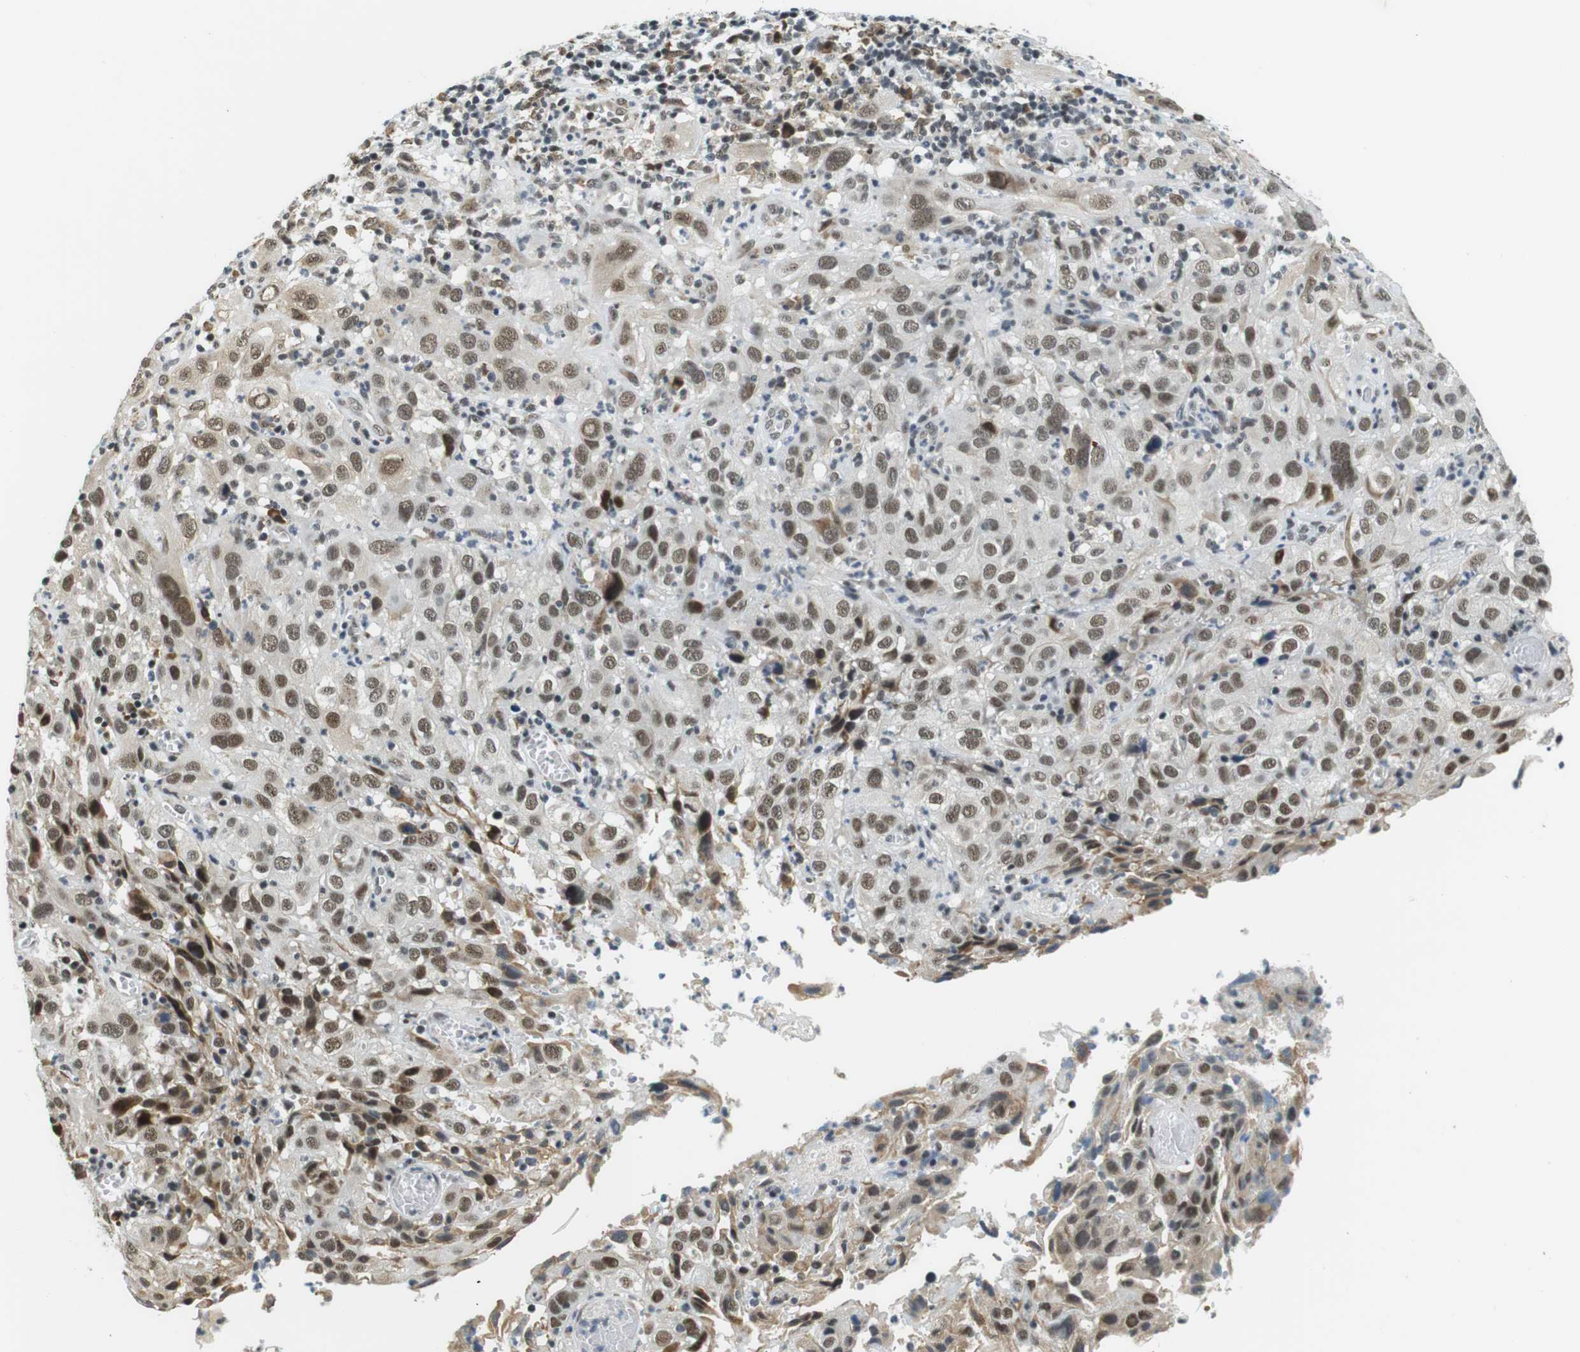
{"staining": {"intensity": "moderate", "quantity": ">75%", "location": "nuclear"}, "tissue": "cervical cancer", "cell_type": "Tumor cells", "image_type": "cancer", "snomed": [{"axis": "morphology", "description": "Squamous cell carcinoma, NOS"}, {"axis": "topography", "description": "Cervix"}], "caption": "The immunohistochemical stain labels moderate nuclear positivity in tumor cells of cervical cancer (squamous cell carcinoma) tissue.", "gene": "RNF38", "patient": {"sex": "female", "age": 32}}